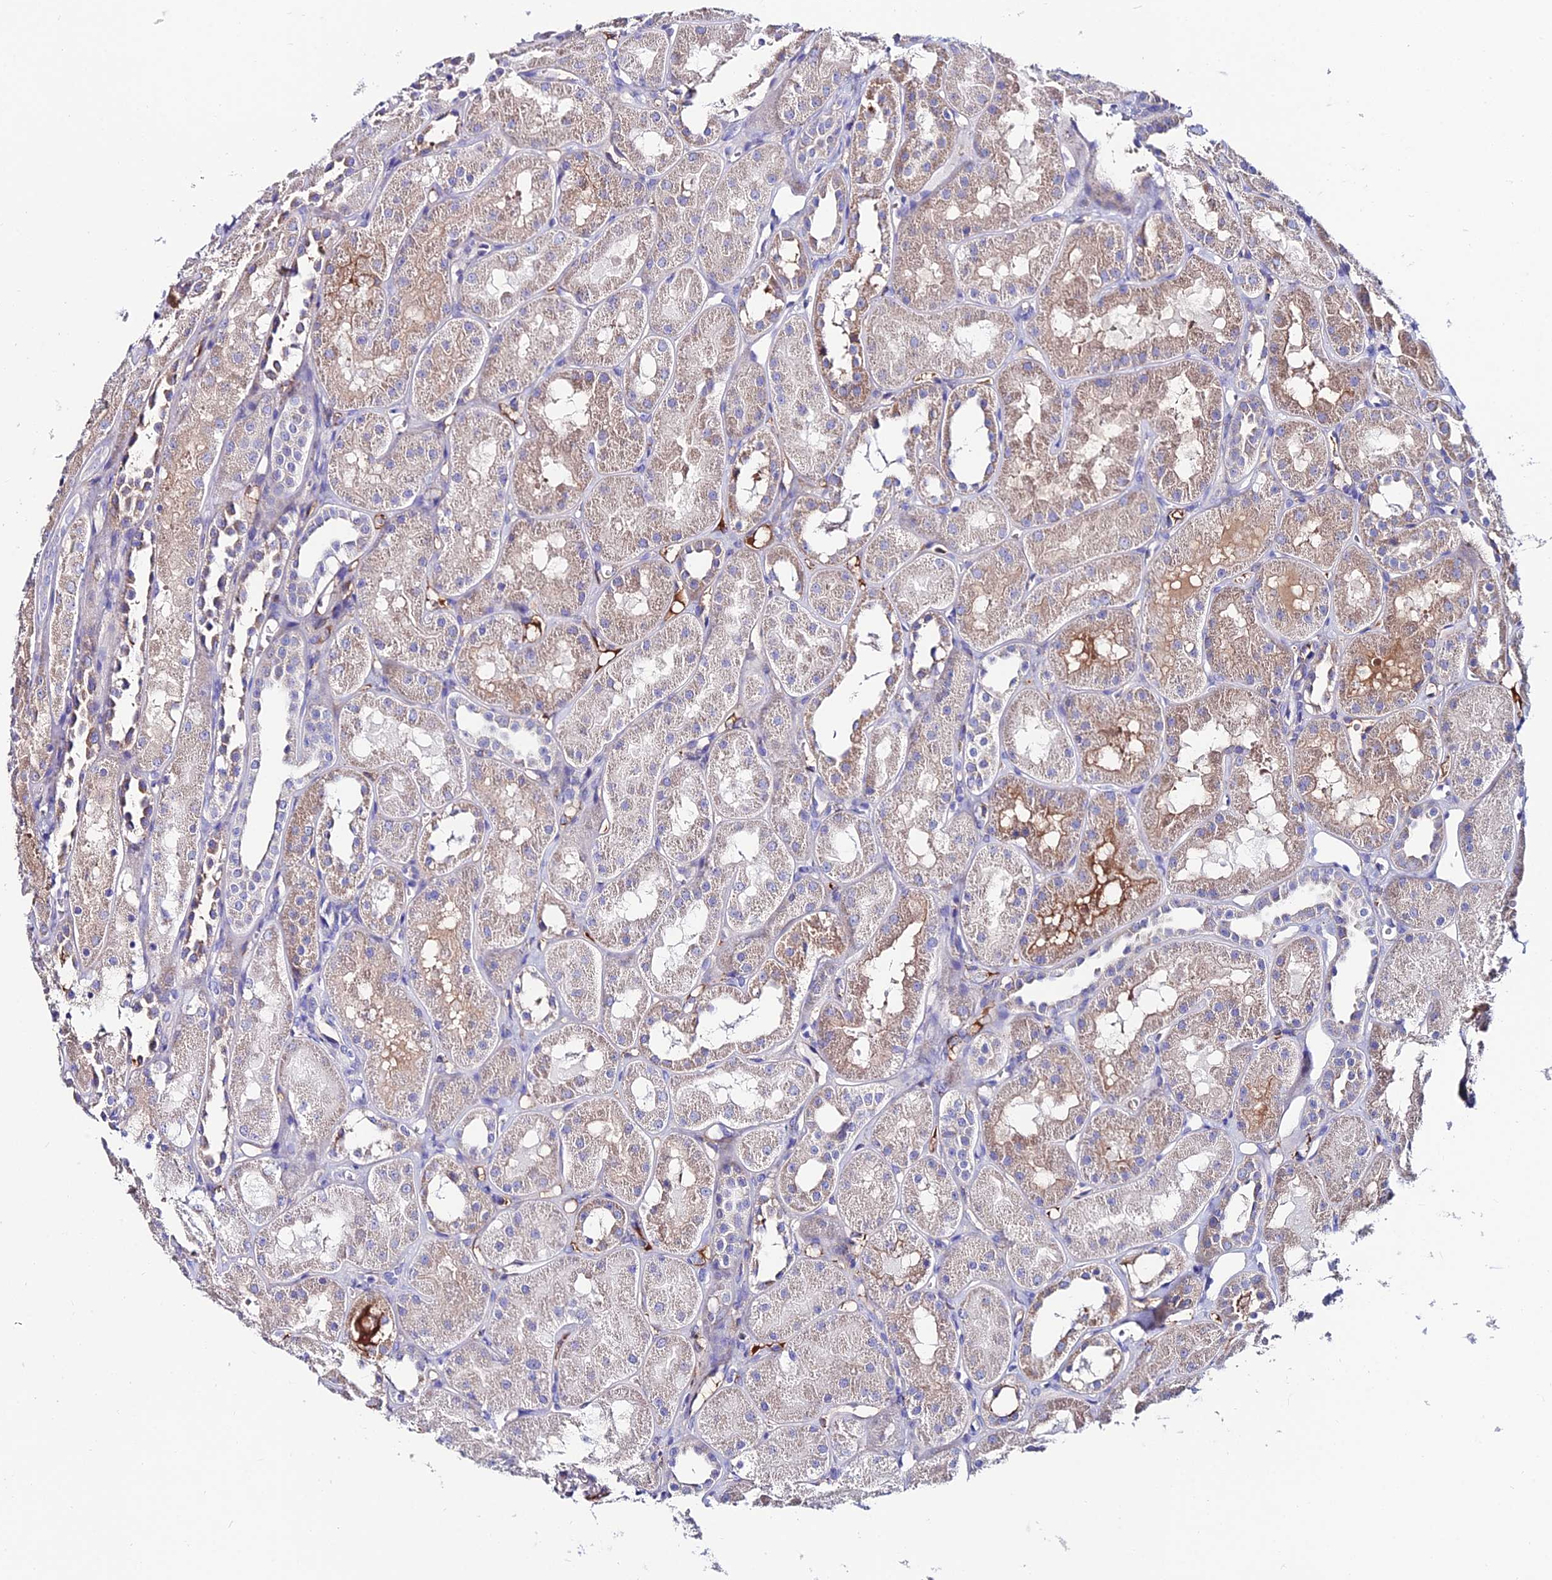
{"staining": {"intensity": "negative", "quantity": "none", "location": "none"}, "tissue": "kidney", "cell_type": "Cells in glomeruli", "image_type": "normal", "snomed": [{"axis": "morphology", "description": "Normal tissue, NOS"}, {"axis": "topography", "description": "Kidney"}, {"axis": "topography", "description": "Urinary bladder"}], "caption": "Immunohistochemical staining of unremarkable kidney displays no significant staining in cells in glomeruli.", "gene": "SLC25A16", "patient": {"sex": "male", "age": 16}}